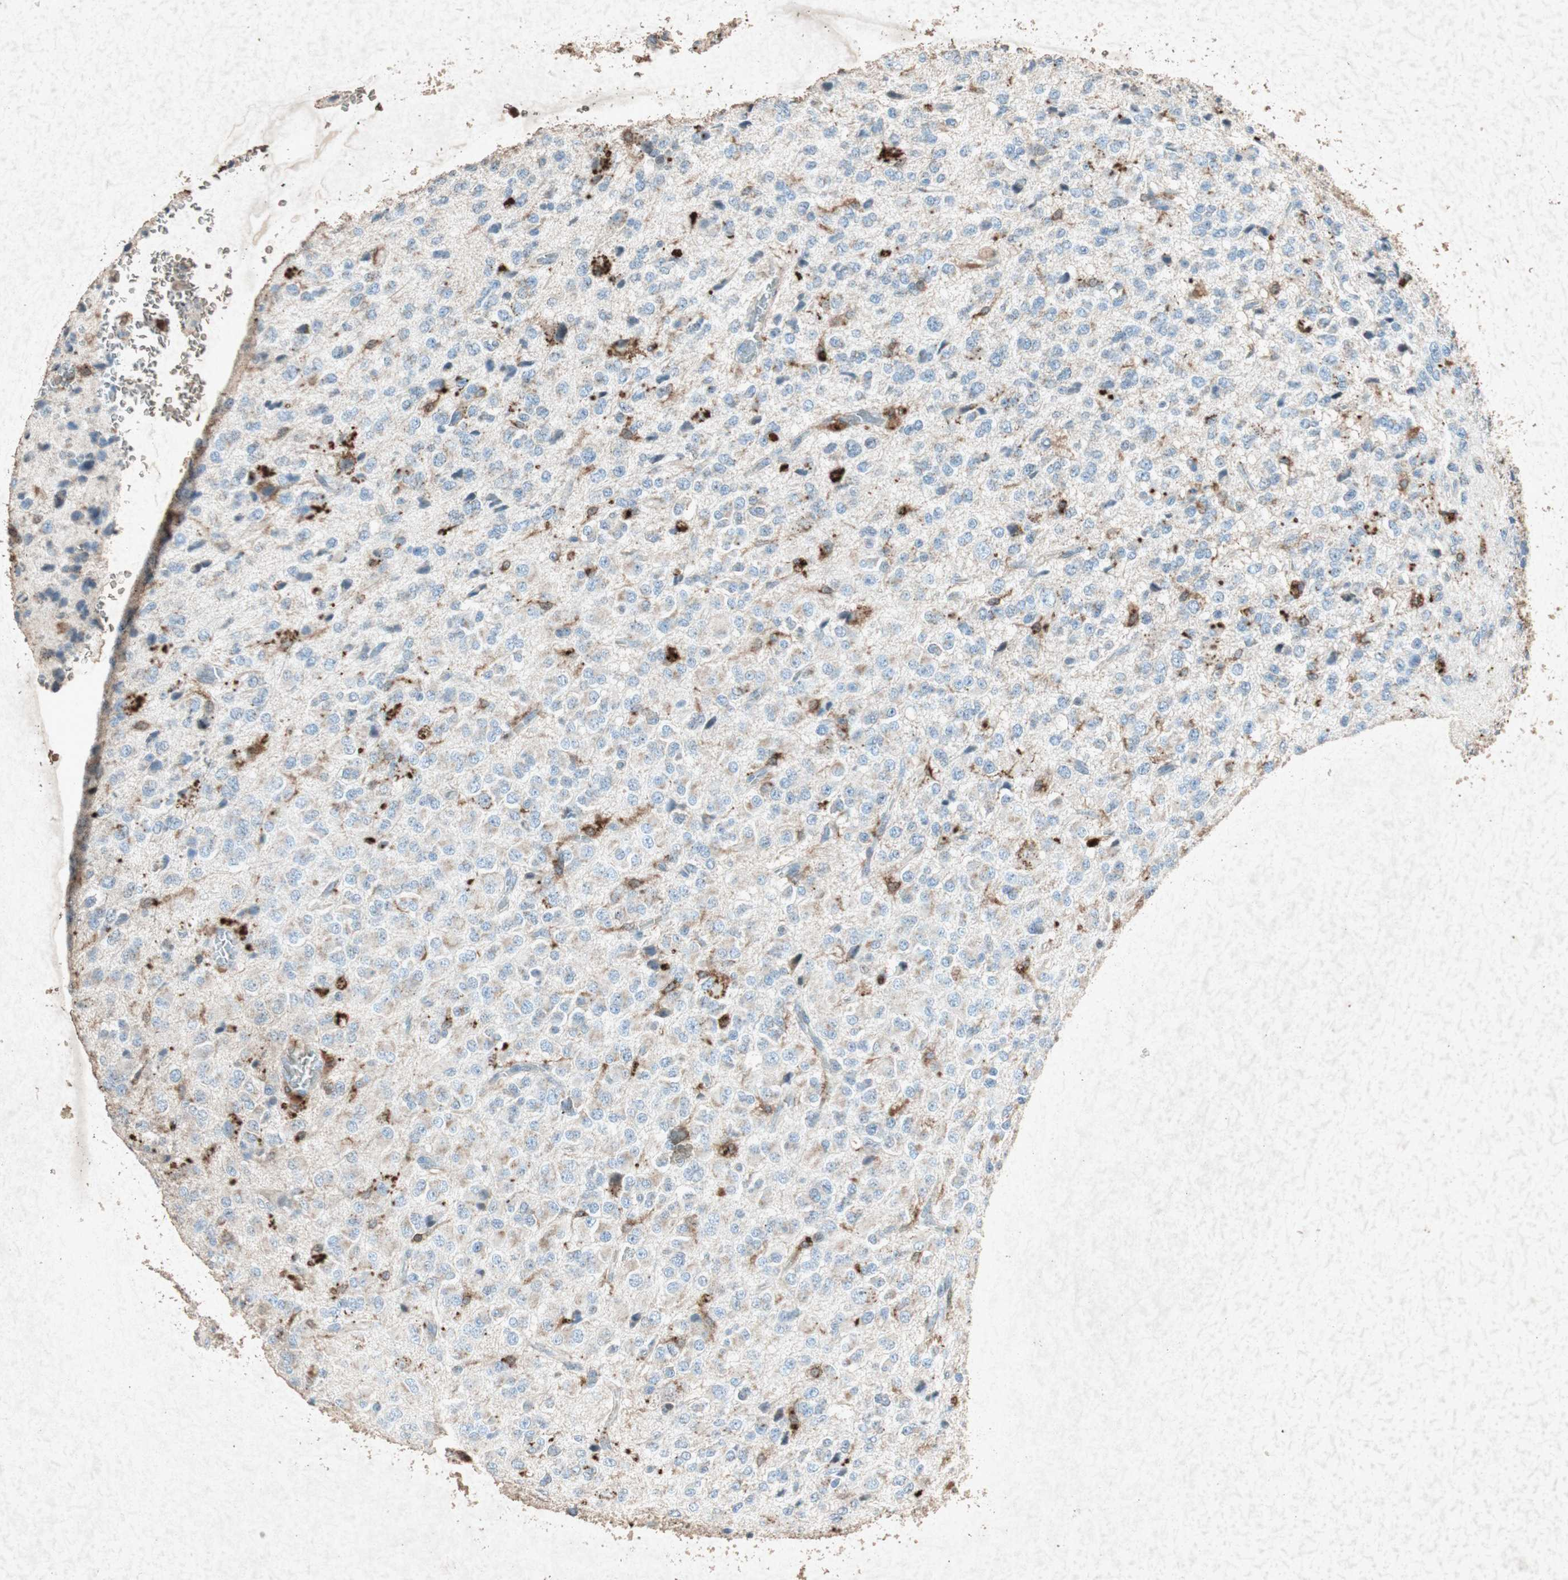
{"staining": {"intensity": "negative", "quantity": "none", "location": "none"}, "tissue": "glioma", "cell_type": "Tumor cells", "image_type": "cancer", "snomed": [{"axis": "morphology", "description": "Glioma, malignant, High grade"}, {"axis": "topography", "description": "pancreas cauda"}], "caption": "Immunohistochemical staining of human high-grade glioma (malignant) demonstrates no significant expression in tumor cells.", "gene": "TYROBP", "patient": {"sex": "male", "age": 60}}